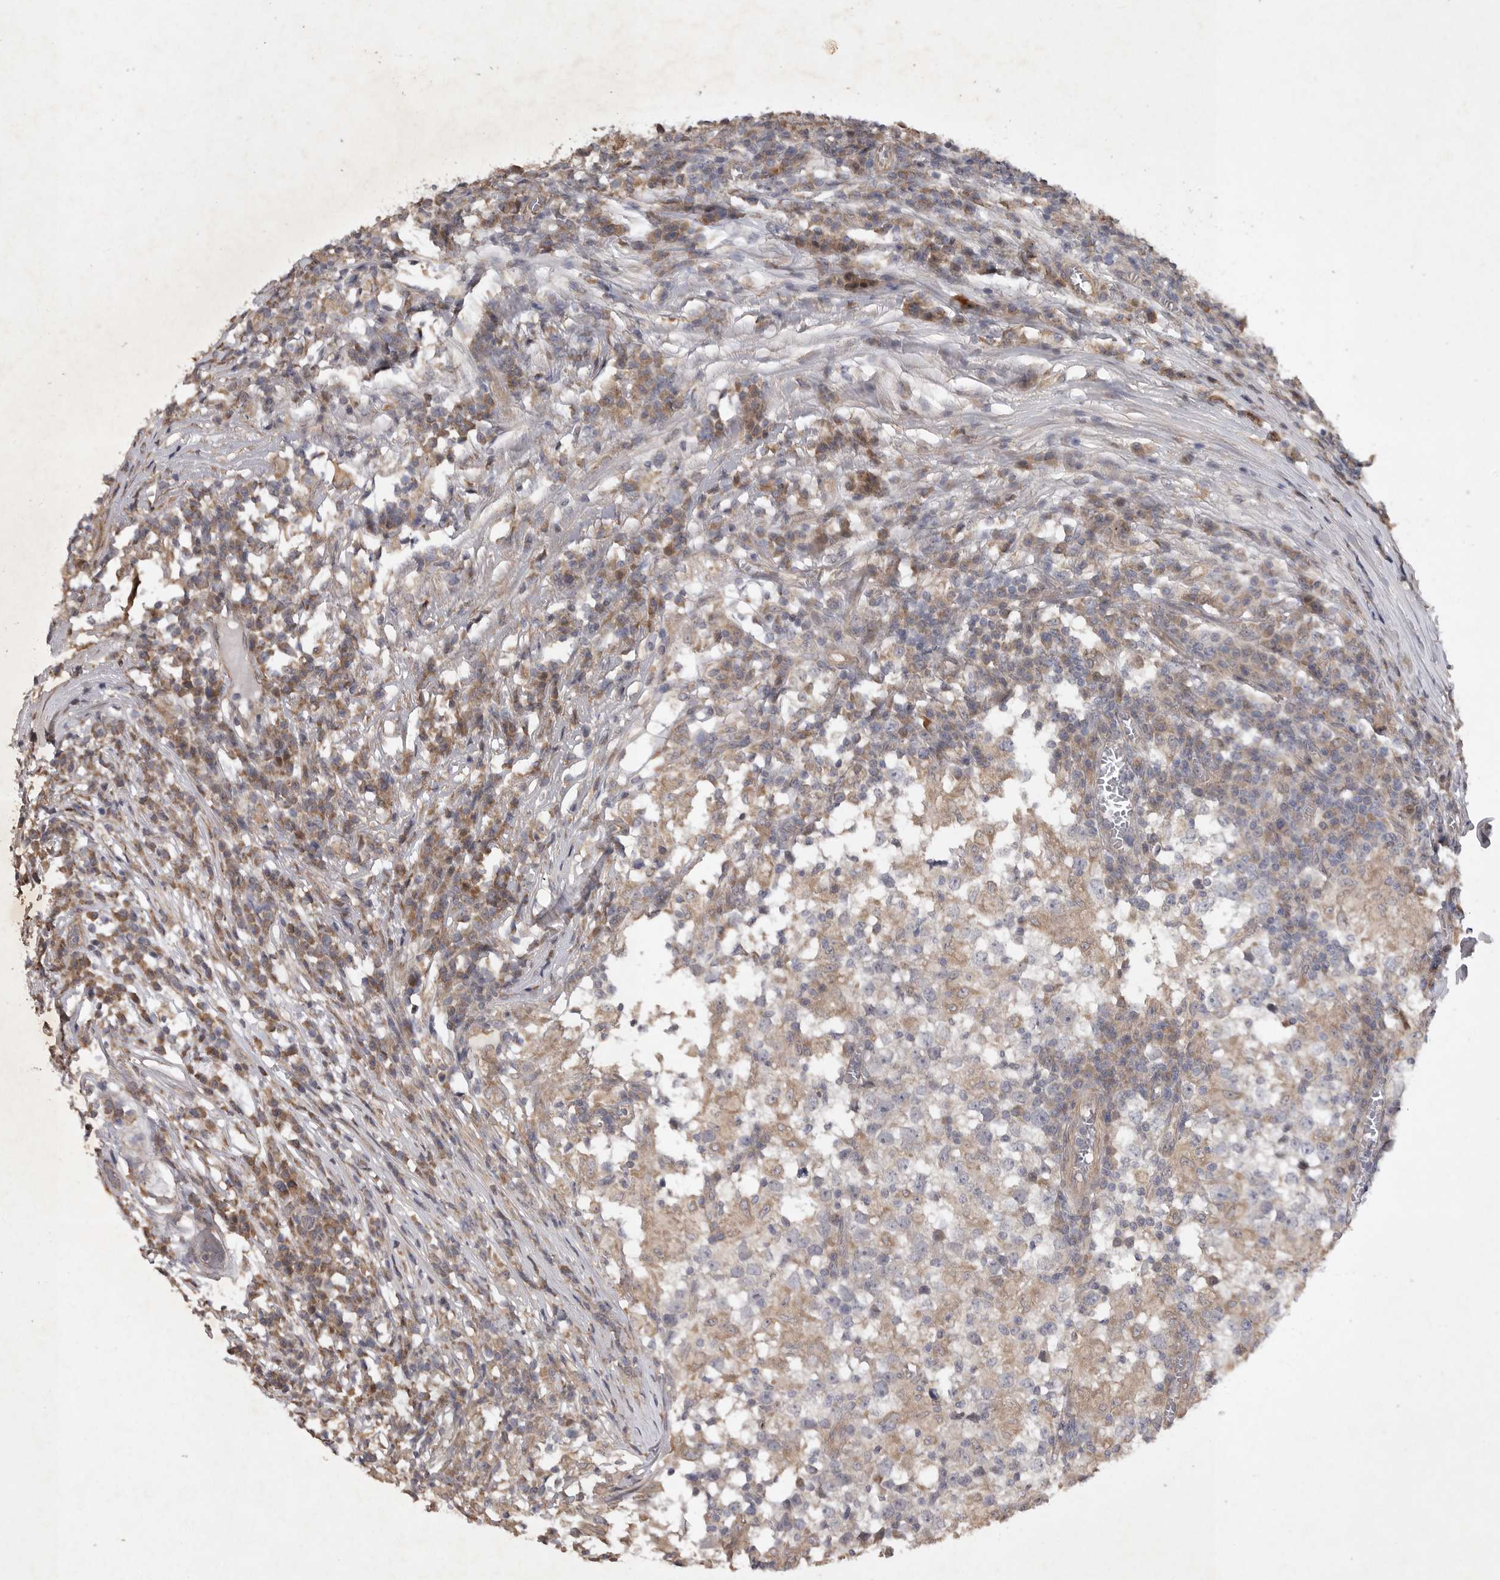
{"staining": {"intensity": "weak", "quantity": "25%-75%", "location": "cytoplasmic/membranous"}, "tissue": "testis cancer", "cell_type": "Tumor cells", "image_type": "cancer", "snomed": [{"axis": "morphology", "description": "Seminoma, NOS"}, {"axis": "topography", "description": "Testis"}], "caption": "Immunohistochemistry (IHC) staining of seminoma (testis), which demonstrates low levels of weak cytoplasmic/membranous positivity in approximately 25%-75% of tumor cells indicating weak cytoplasmic/membranous protein positivity. The staining was performed using DAB (3,3'-diaminobenzidine) (brown) for protein detection and nuclei were counterstained in hematoxylin (blue).", "gene": "EDEM3", "patient": {"sex": "male", "age": 65}}